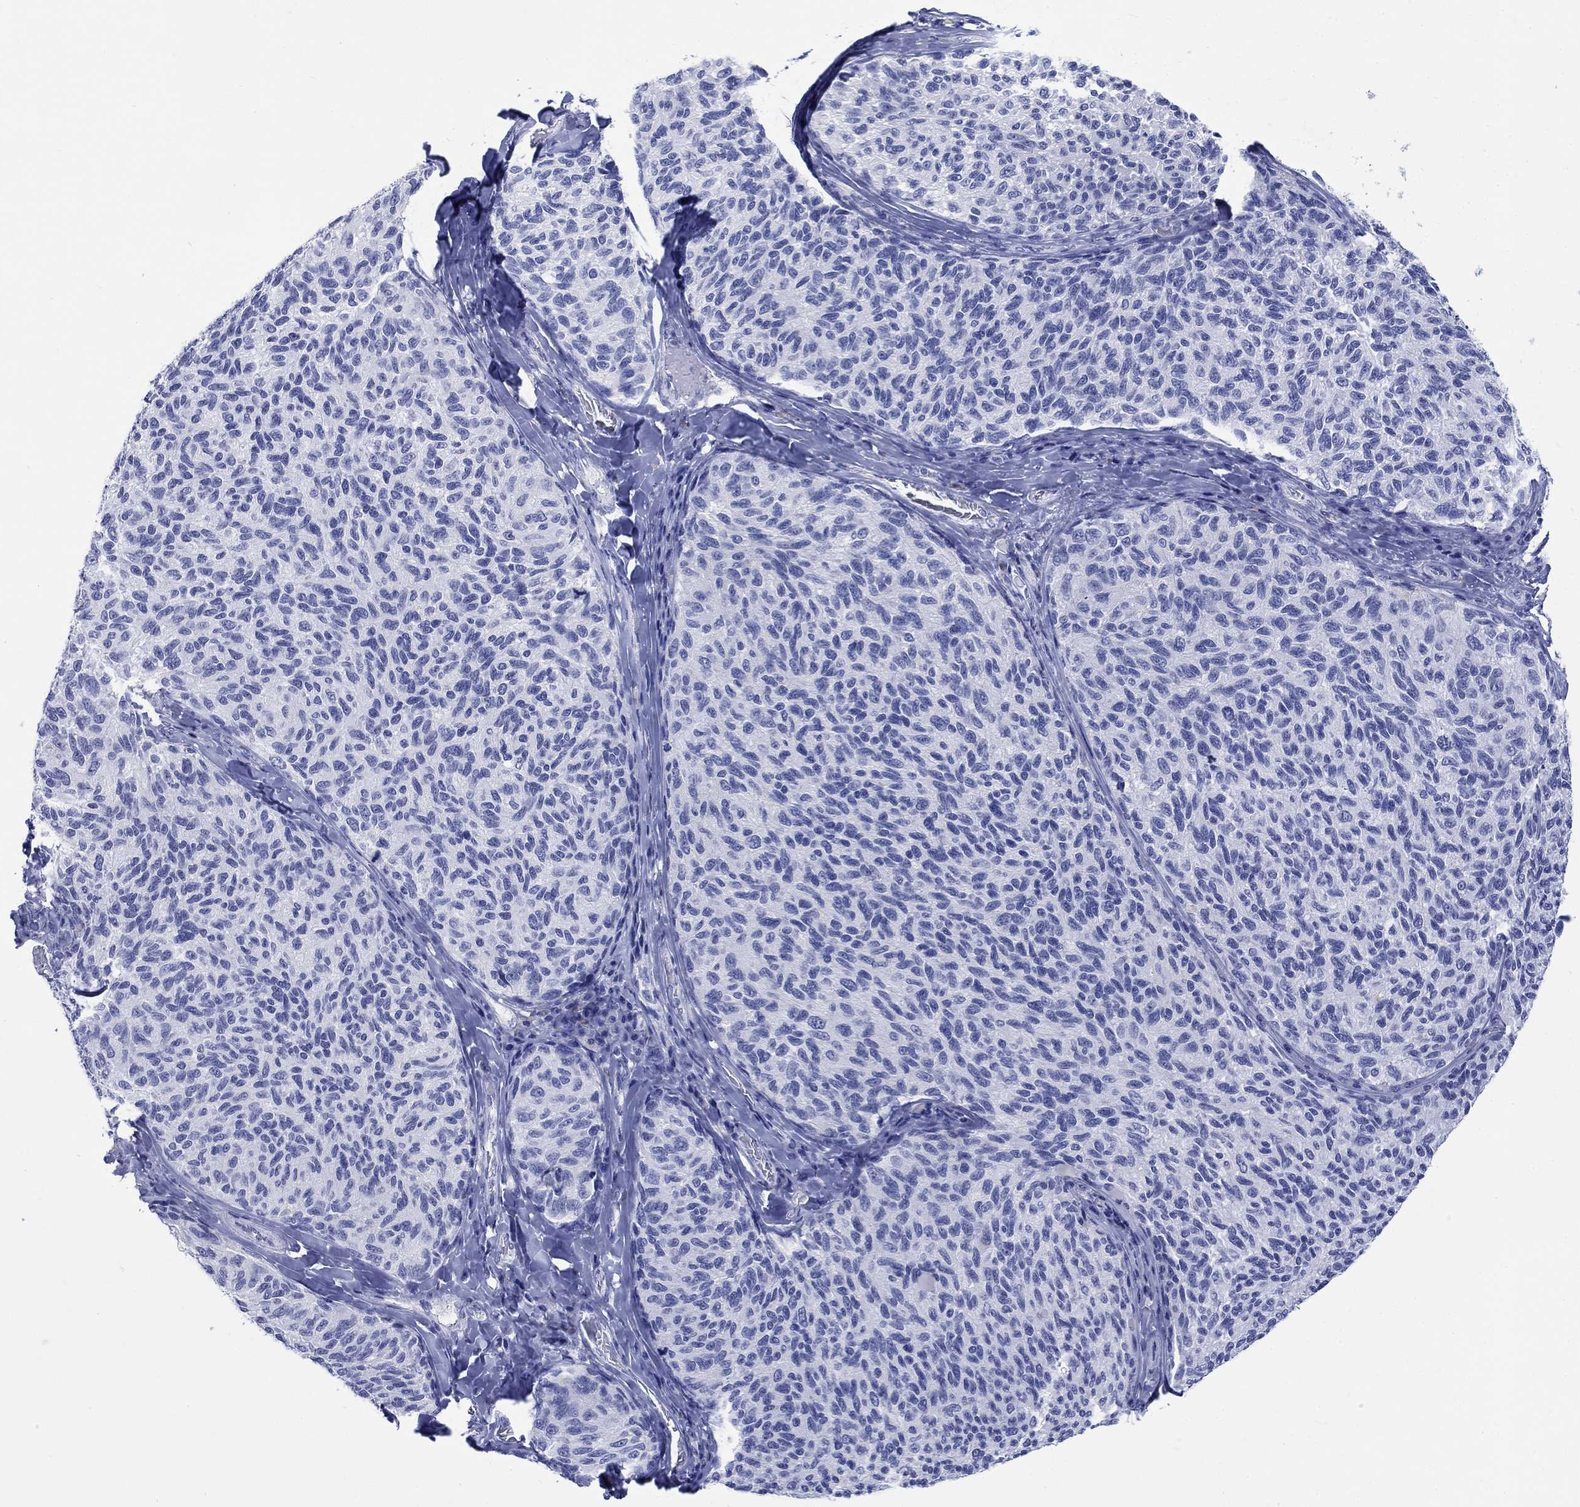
{"staining": {"intensity": "negative", "quantity": "none", "location": "none"}, "tissue": "melanoma", "cell_type": "Tumor cells", "image_type": "cancer", "snomed": [{"axis": "morphology", "description": "Malignant melanoma, NOS"}, {"axis": "topography", "description": "Skin"}], "caption": "DAB immunohistochemical staining of malignant melanoma displays no significant positivity in tumor cells. (Brightfield microscopy of DAB IHC at high magnification).", "gene": "CACNG3", "patient": {"sex": "female", "age": 73}}